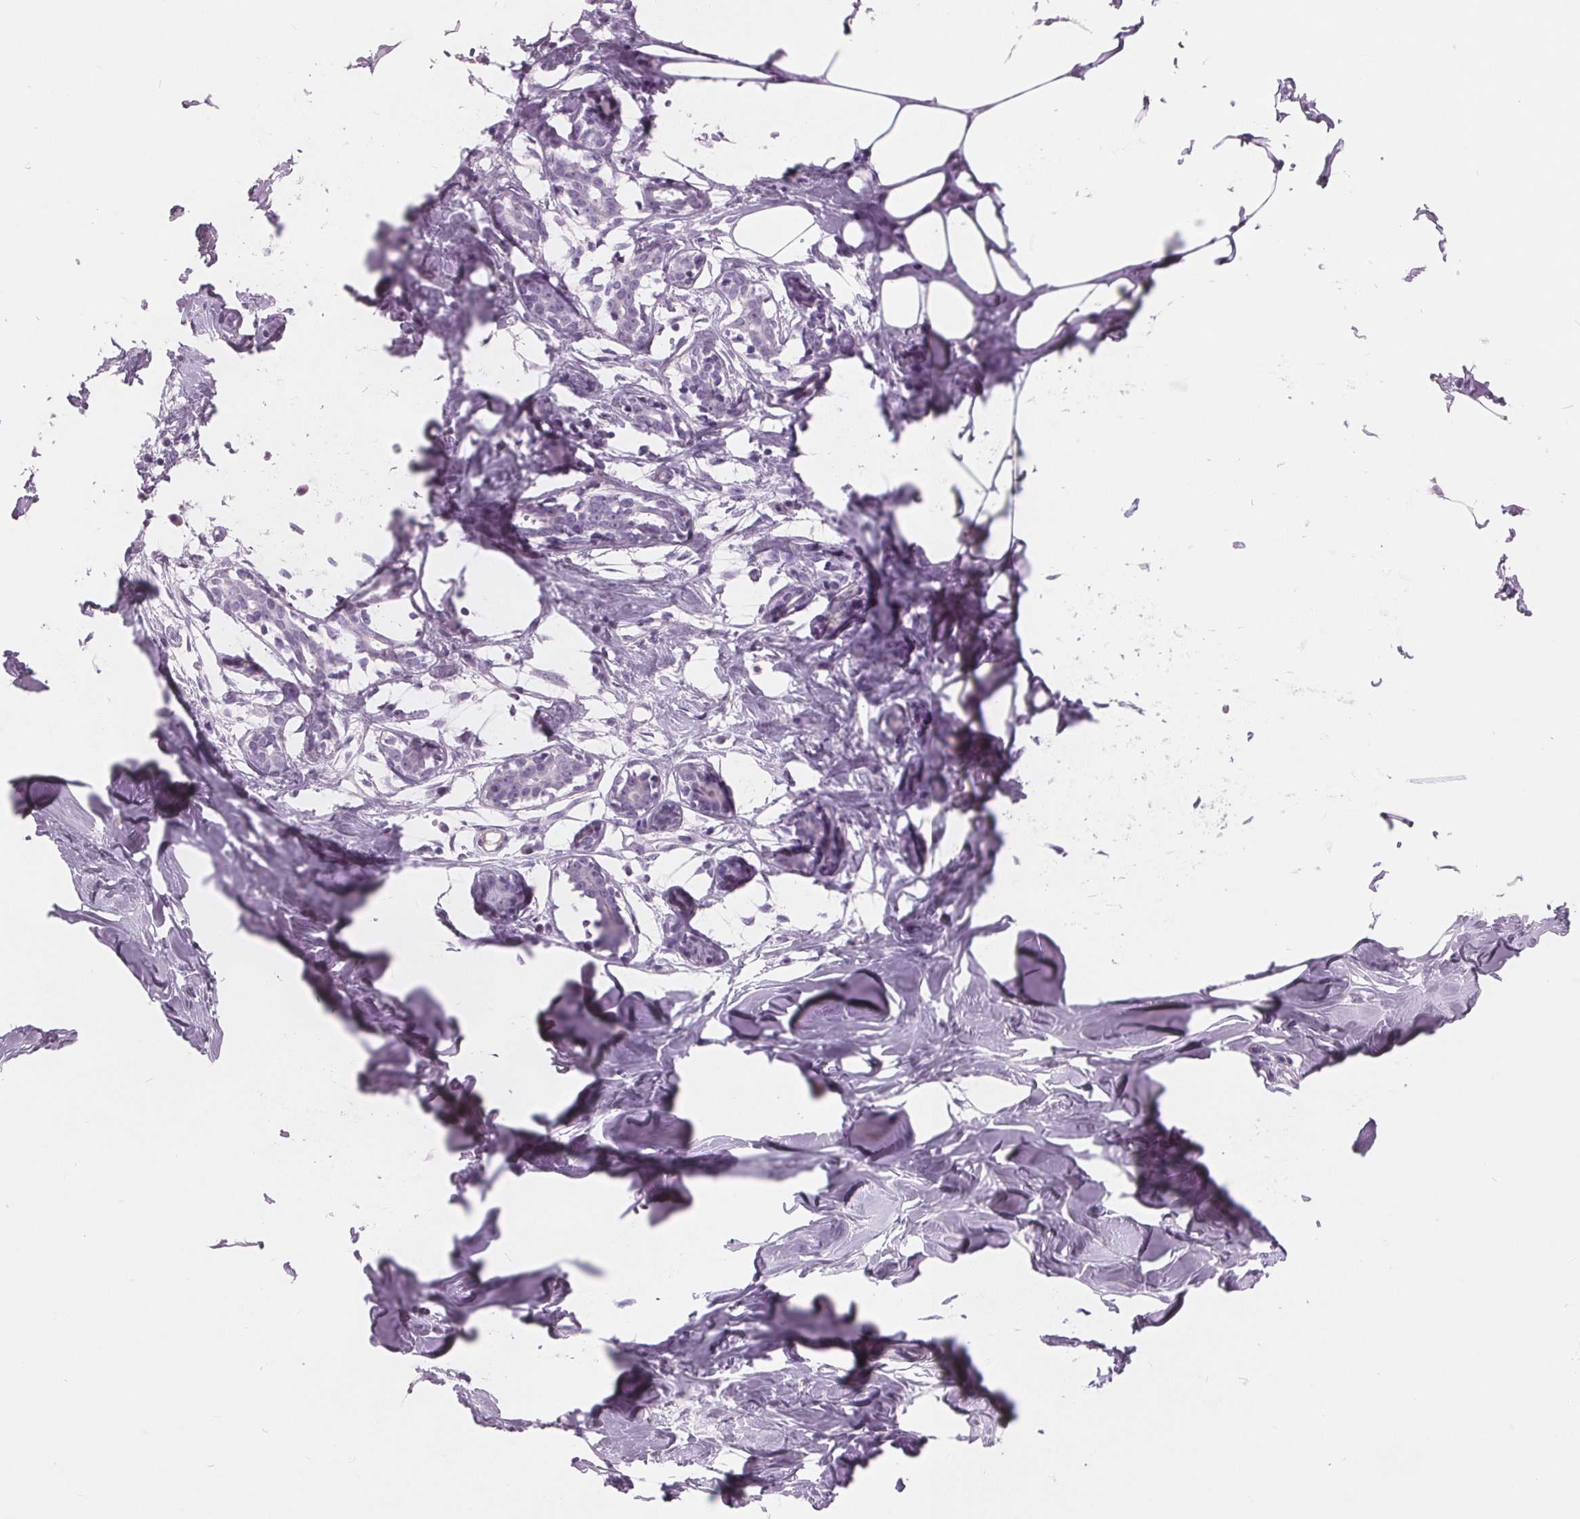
{"staining": {"intensity": "negative", "quantity": "none", "location": "none"}, "tissue": "breast", "cell_type": "Adipocytes", "image_type": "normal", "snomed": [{"axis": "morphology", "description": "Normal tissue, NOS"}, {"axis": "topography", "description": "Breast"}], "caption": "IHC photomicrograph of normal breast: breast stained with DAB (3,3'-diaminobenzidine) displays no significant protein expression in adipocytes. The staining was performed using DAB to visualize the protein expression in brown, while the nuclei were stained in blue with hematoxylin (Magnification: 20x).", "gene": "AMBP", "patient": {"sex": "female", "age": 27}}